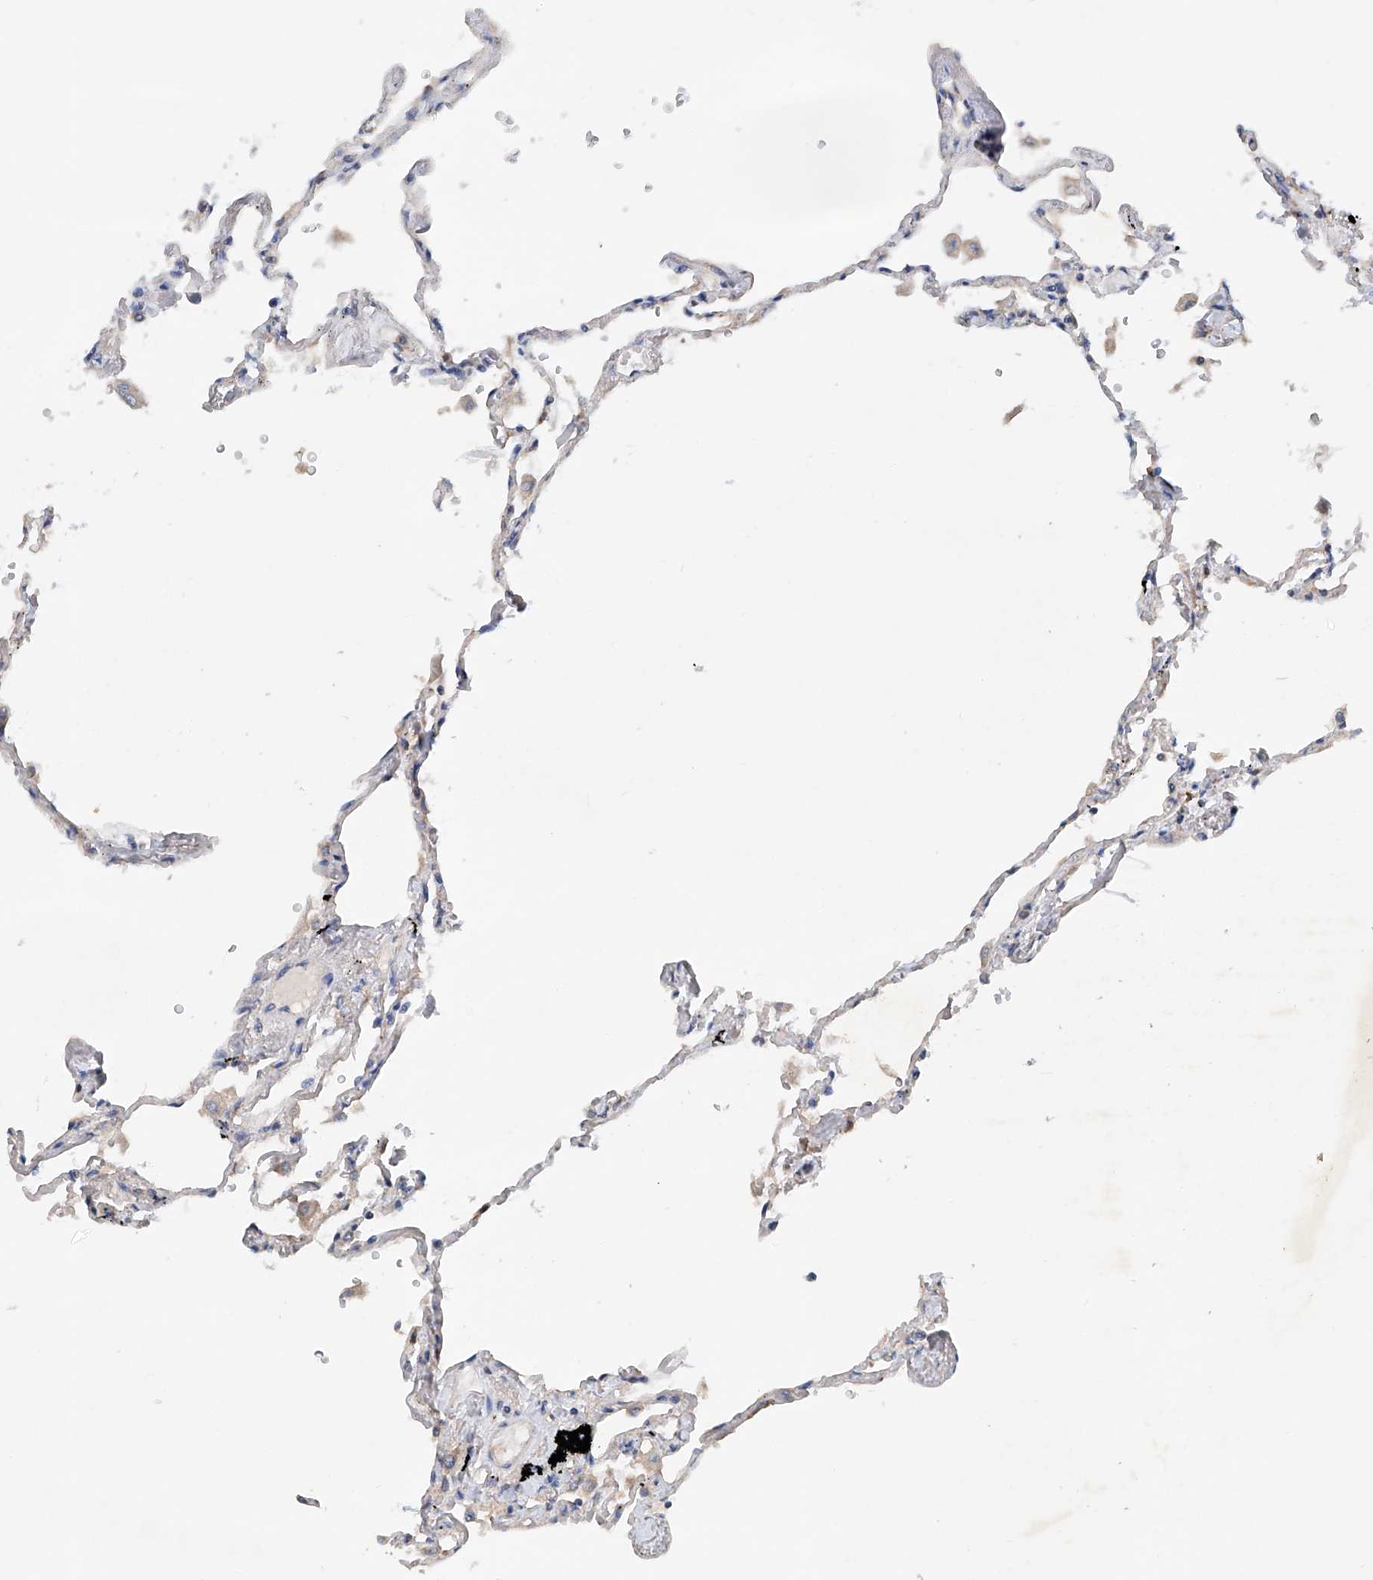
{"staining": {"intensity": "negative", "quantity": "none", "location": "none"}, "tissue": "lung", "cell_type": "Alveolar cells", "image_type": "normal", "snomed": [{"axis": "morphology", "description": "Normal tissue, NOS"}, {"axis": "topography", "description": "Lung"}], "caption": "A high-resolution histopathology image shows immunohistochemistry (IHC) staining of unremarkable lung, which exhibits no significant staining in alveolar cells. The staining is performed using DAB (3,3'-diaminobenzidine) brown chromogen with nuclei counter-stained in using hematoxylin.", "gene": "GPC4", "patient": {"sex": "female", "age": 67}}